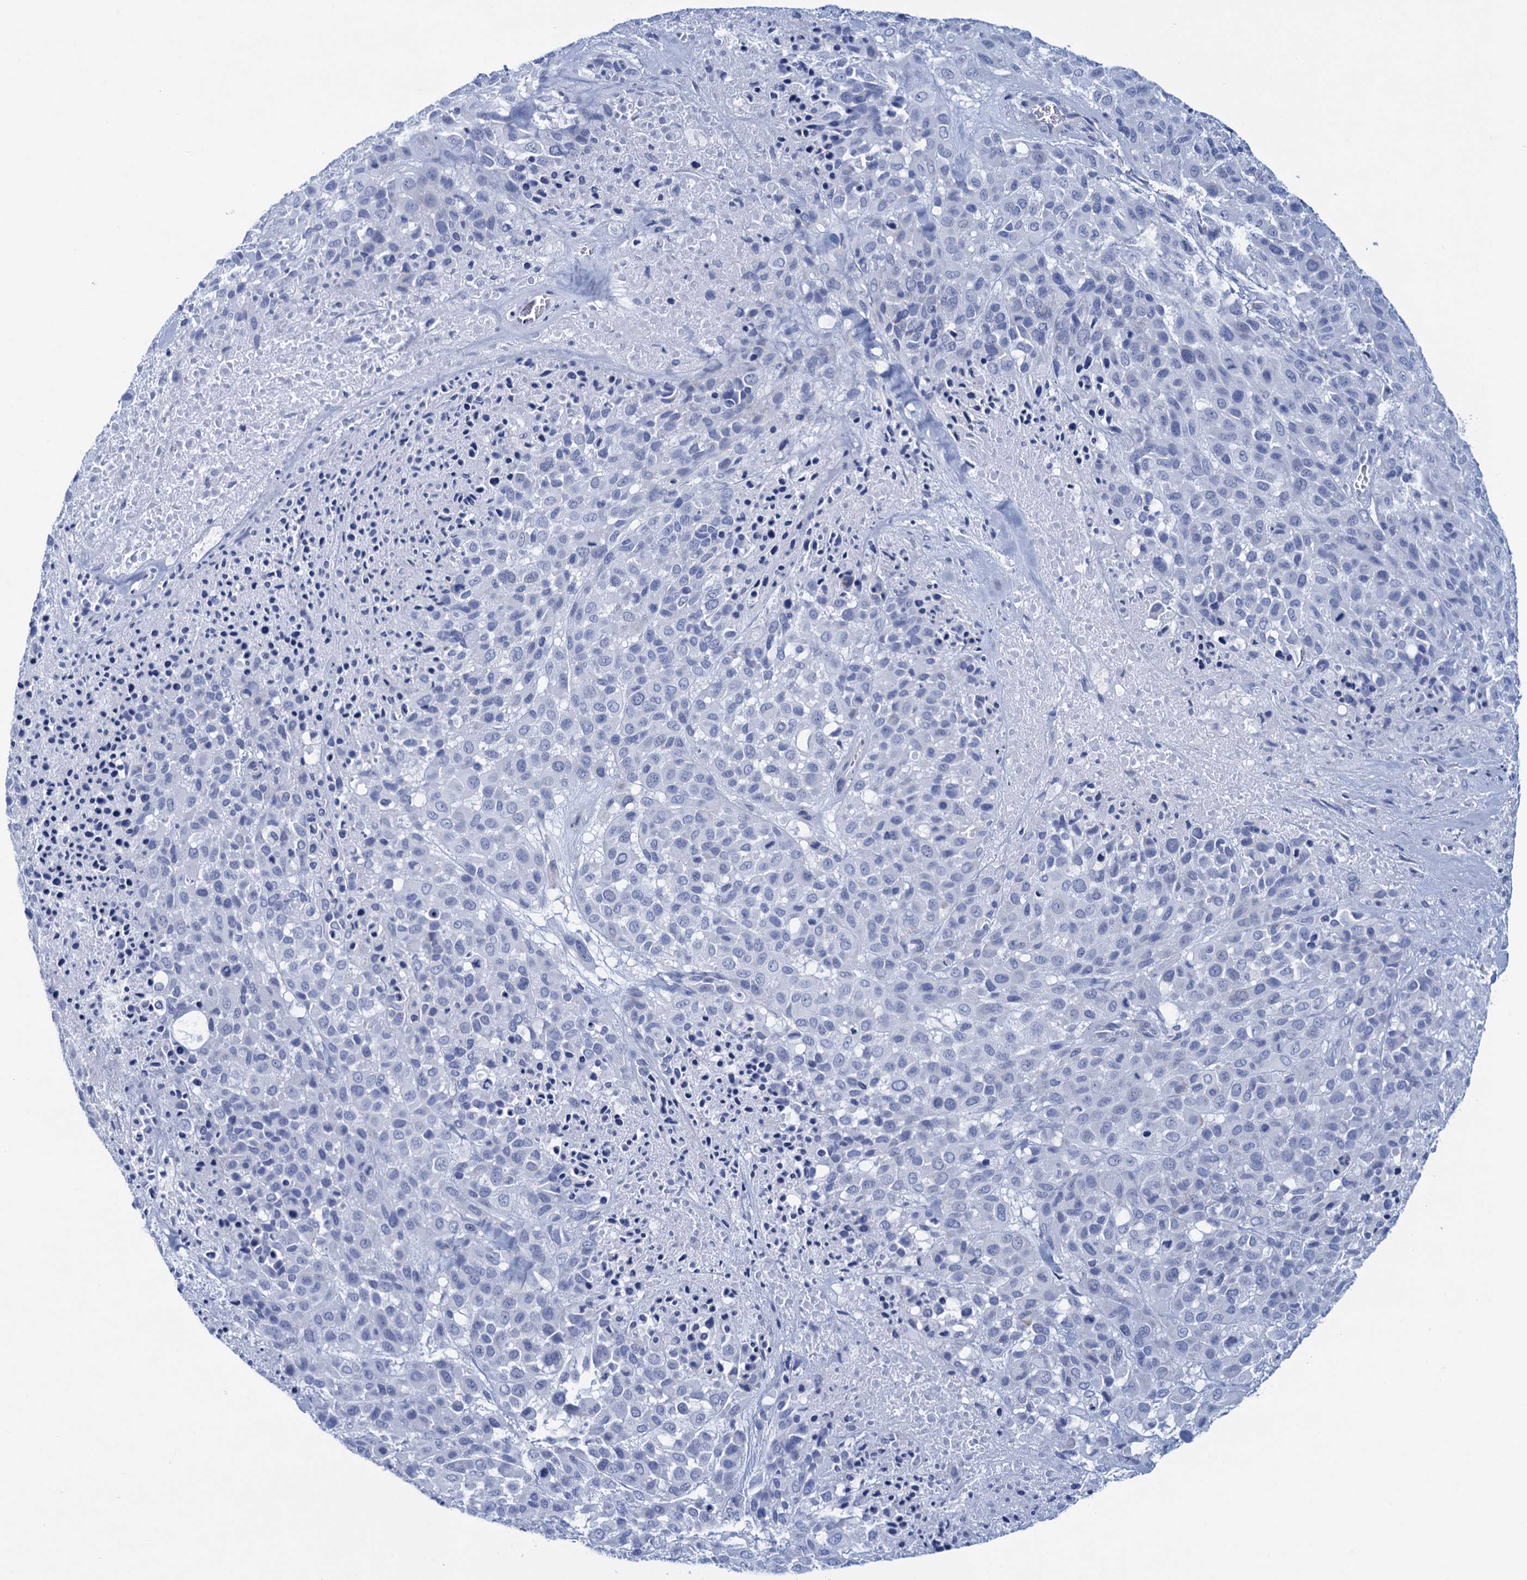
{"staining": {"intensity": "negative", "quantity": "none", "location": "none"}, "tissue": "melanoma", "cell_type": "Tumor cells", "image_type": "cancer", "snomed": [{"axis": "morphology", "description": "Malignant melanoma, Metastatic site"}, {"axis": "topography", "description": "Skin"}], "caption": "Tumor cells are negative for brown protein staining in malignant melanoma (metastatic site).", "gene": "RHCG", "patient": {"sex": "female", "age": 81}}